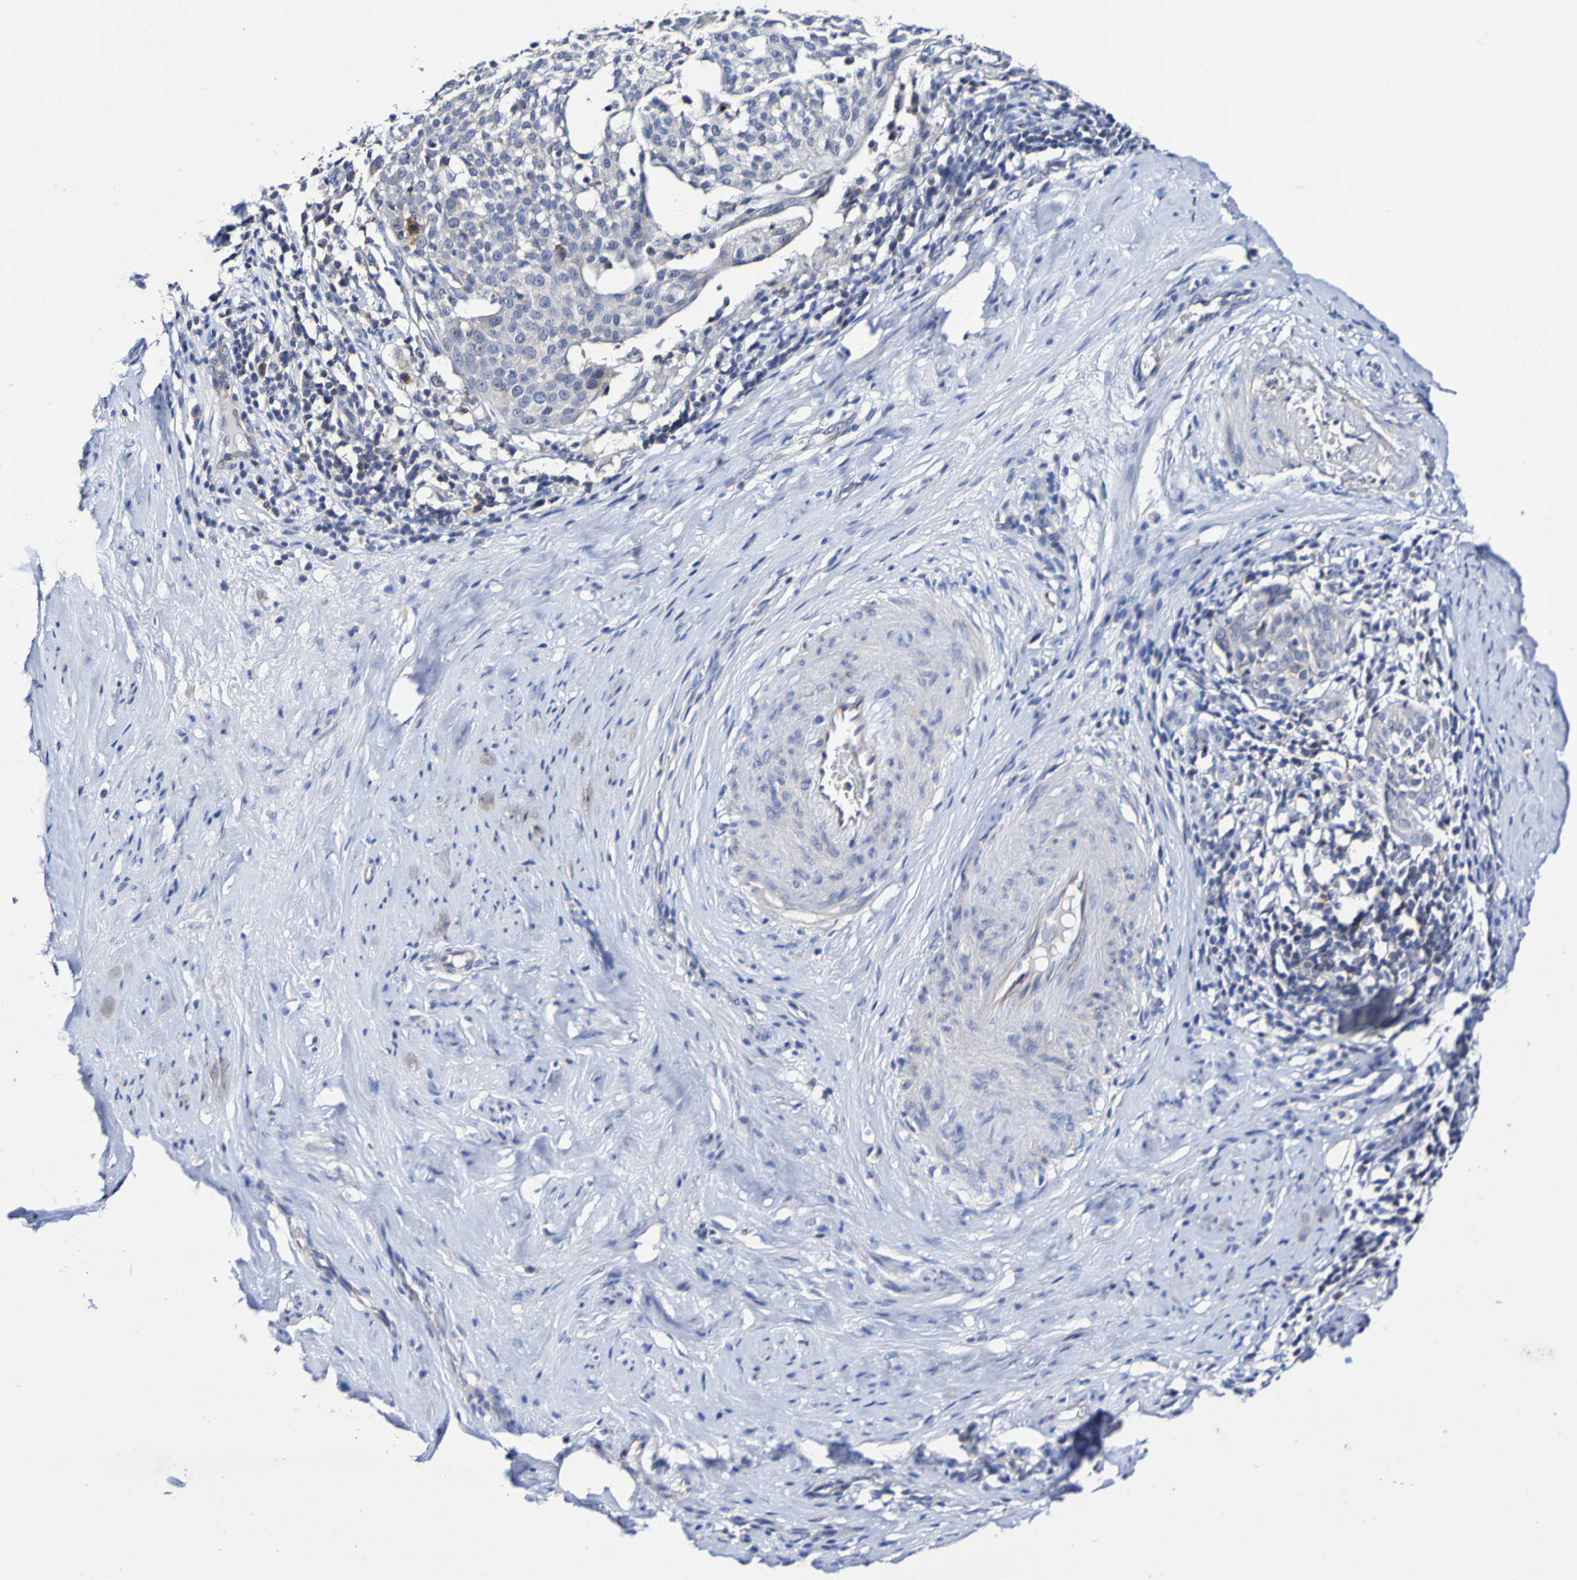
{"staining": {"intensity": "negative", "quantity": "none", "location": "none"}, "tissue": "cervical cancer", "cell_type": "Tumor cells", "image_type": "cancer", "snomed": [{"axis": "morphology", "description": "Squamous cell carcinoma, NOS"}, {"axis": "topography", "description": "Cervix"}], "caption": "Protein analysis of cervical squamous cell carcinoma exhibits no significant expression in tumor cells.", "gene": "ACVR1C", "patient": {"sex": "female", "age": 51}}